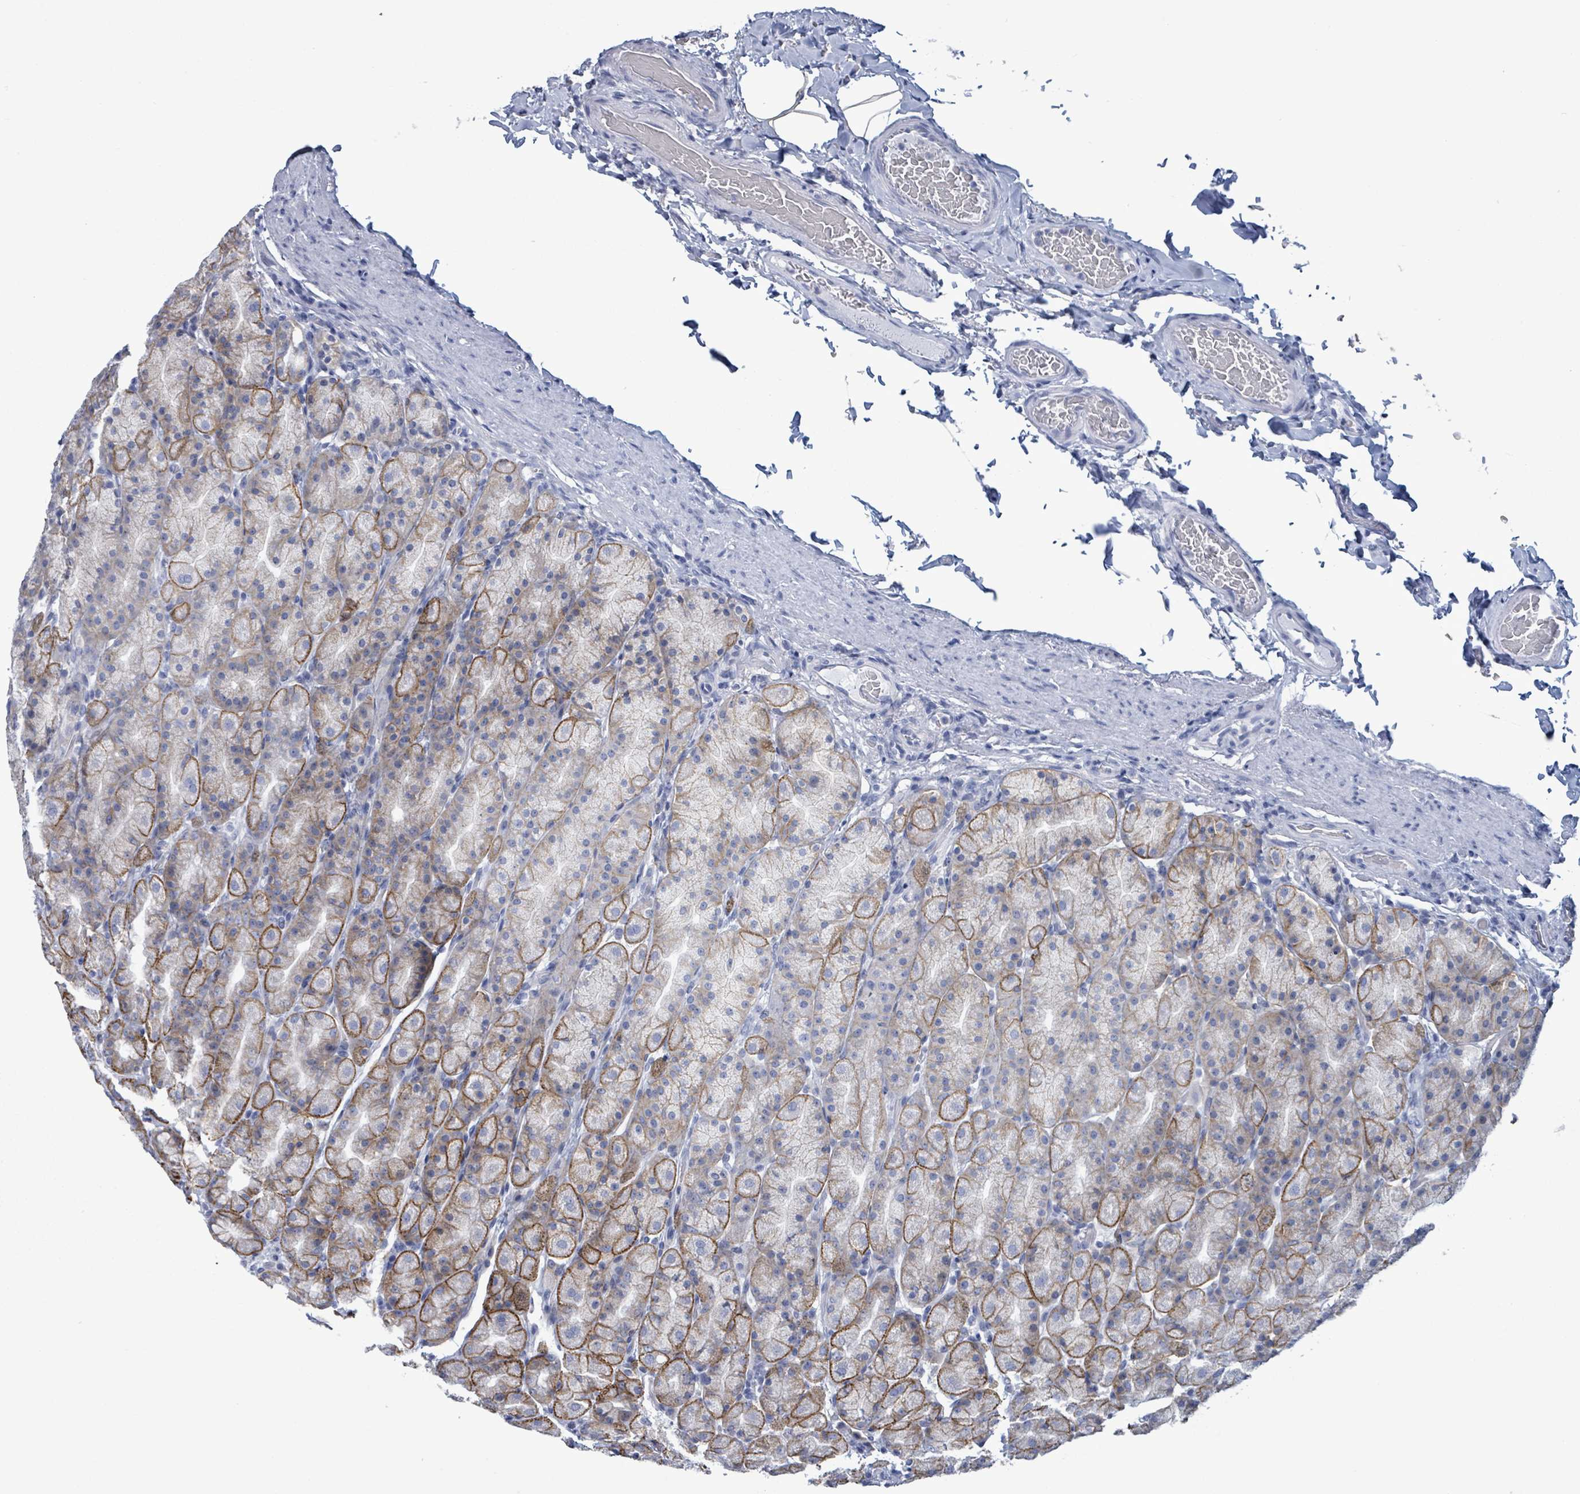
{"staining": {"intensity": "moderate", "quantity": ">75%", "location": "cytoplasmic/membranous"}, "tissue": "stomach", "cell_type": "Glandular cells", "image_type": "normal", "snomed": [{"axis": "morphology", "description": "Normal tissue, NOS"}, {"axis": "topography", "description": "Stomach, upper"}, {"axis": "topography", "description": "Stomach"}], "caption": "About >75% of glandular cells in unremarkable stomach display moderate cytoplasmic/membranous protein staining as visualized by brown immunohistochemical staining.", "gene": "BSG", "patient": {"sex": "male", "age": 68}}